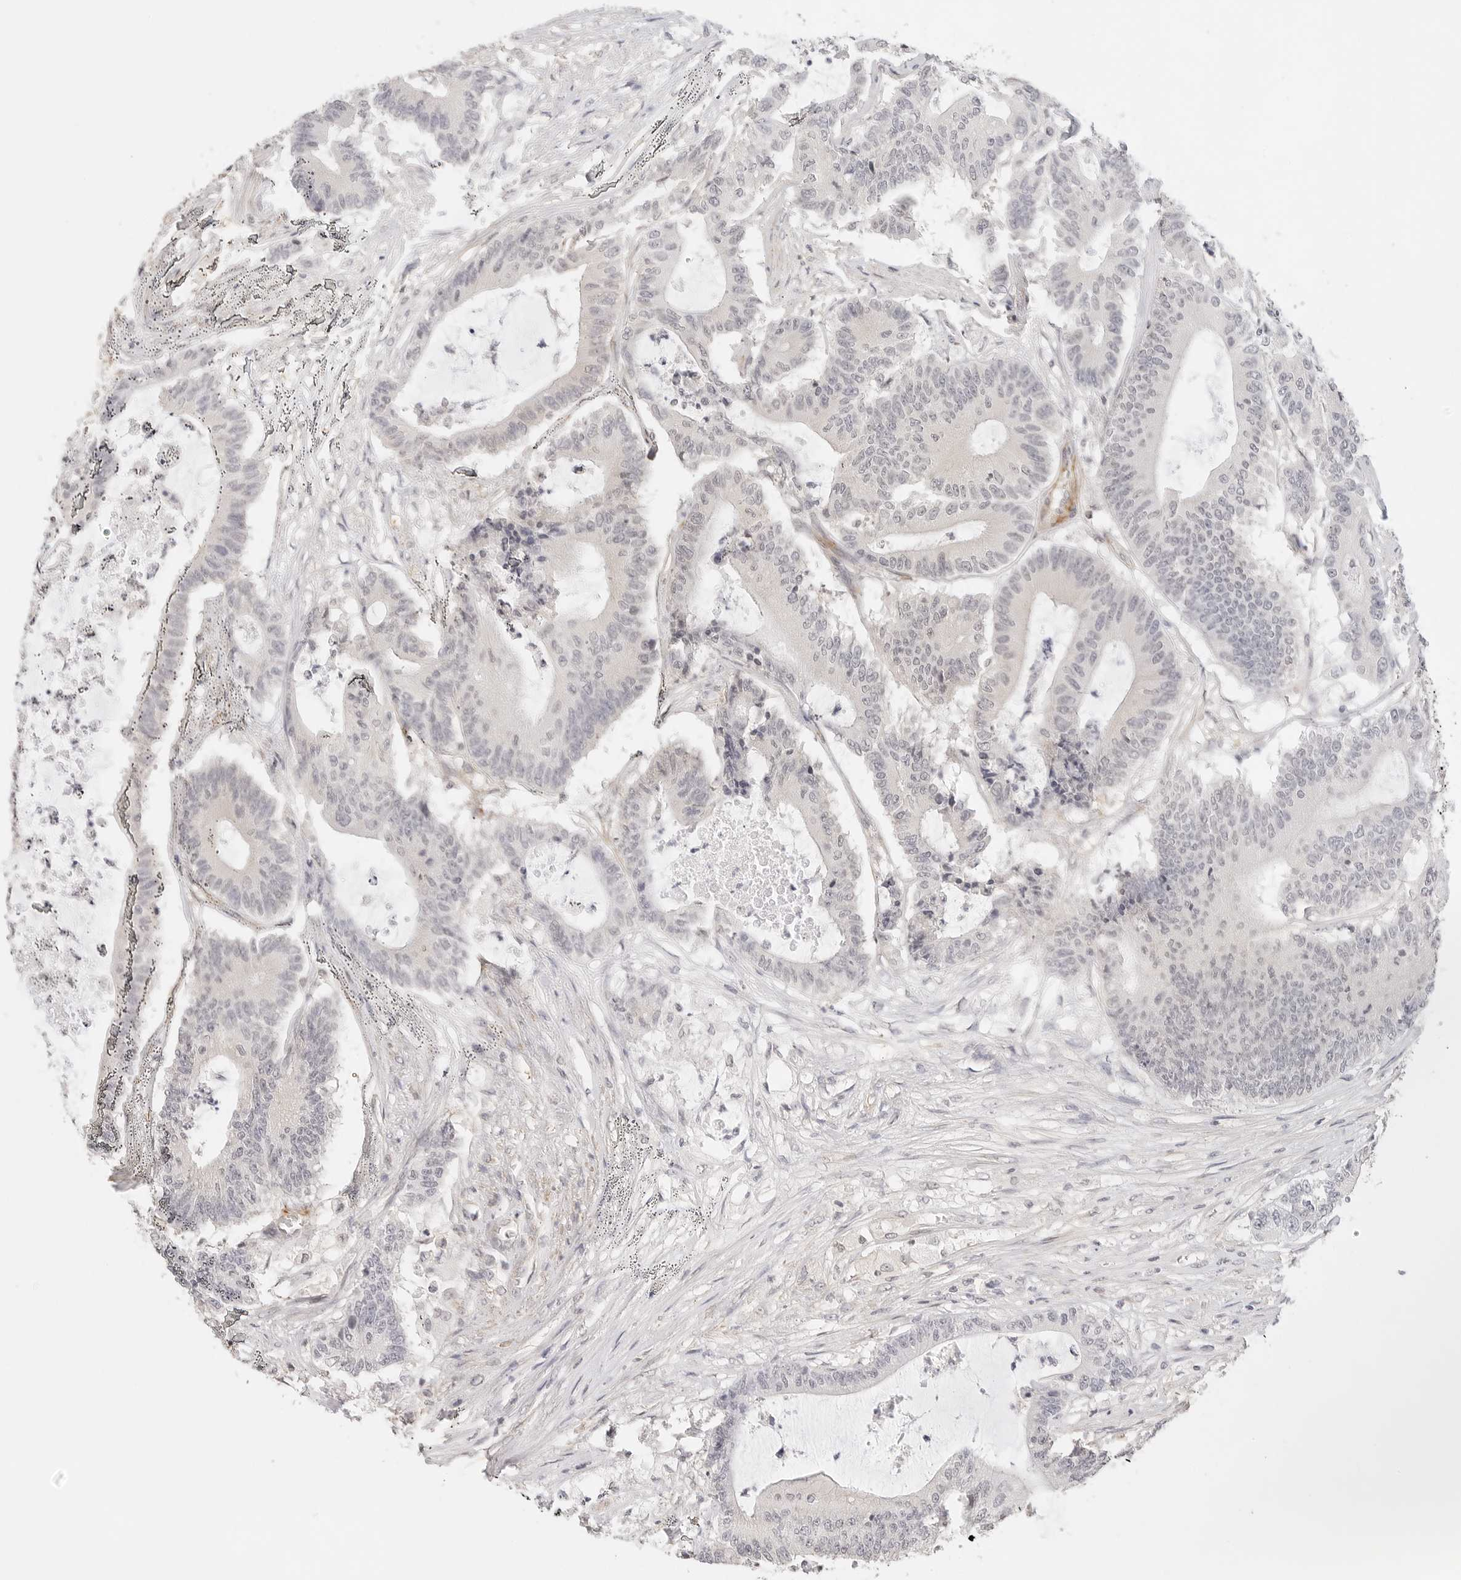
{"staining": {"intensity": "negative", "quantity": "none", "location": "none"}, "tissue": "colorectal cancer", "cell_type": "Tumor cells", "image_type": "cancer", "snomed": [{"axis": "morphology", "description": "Adenocarcinoma, NOS"}, {"axis": "topography", "description": "Colon"}], "caption": "The photomicrograph displays no significant staining in tumor cells of colorectal cancer (adenocarcinoma).", "gene": "PCDH19", "patient": {"sex": "female", "age": 84}}